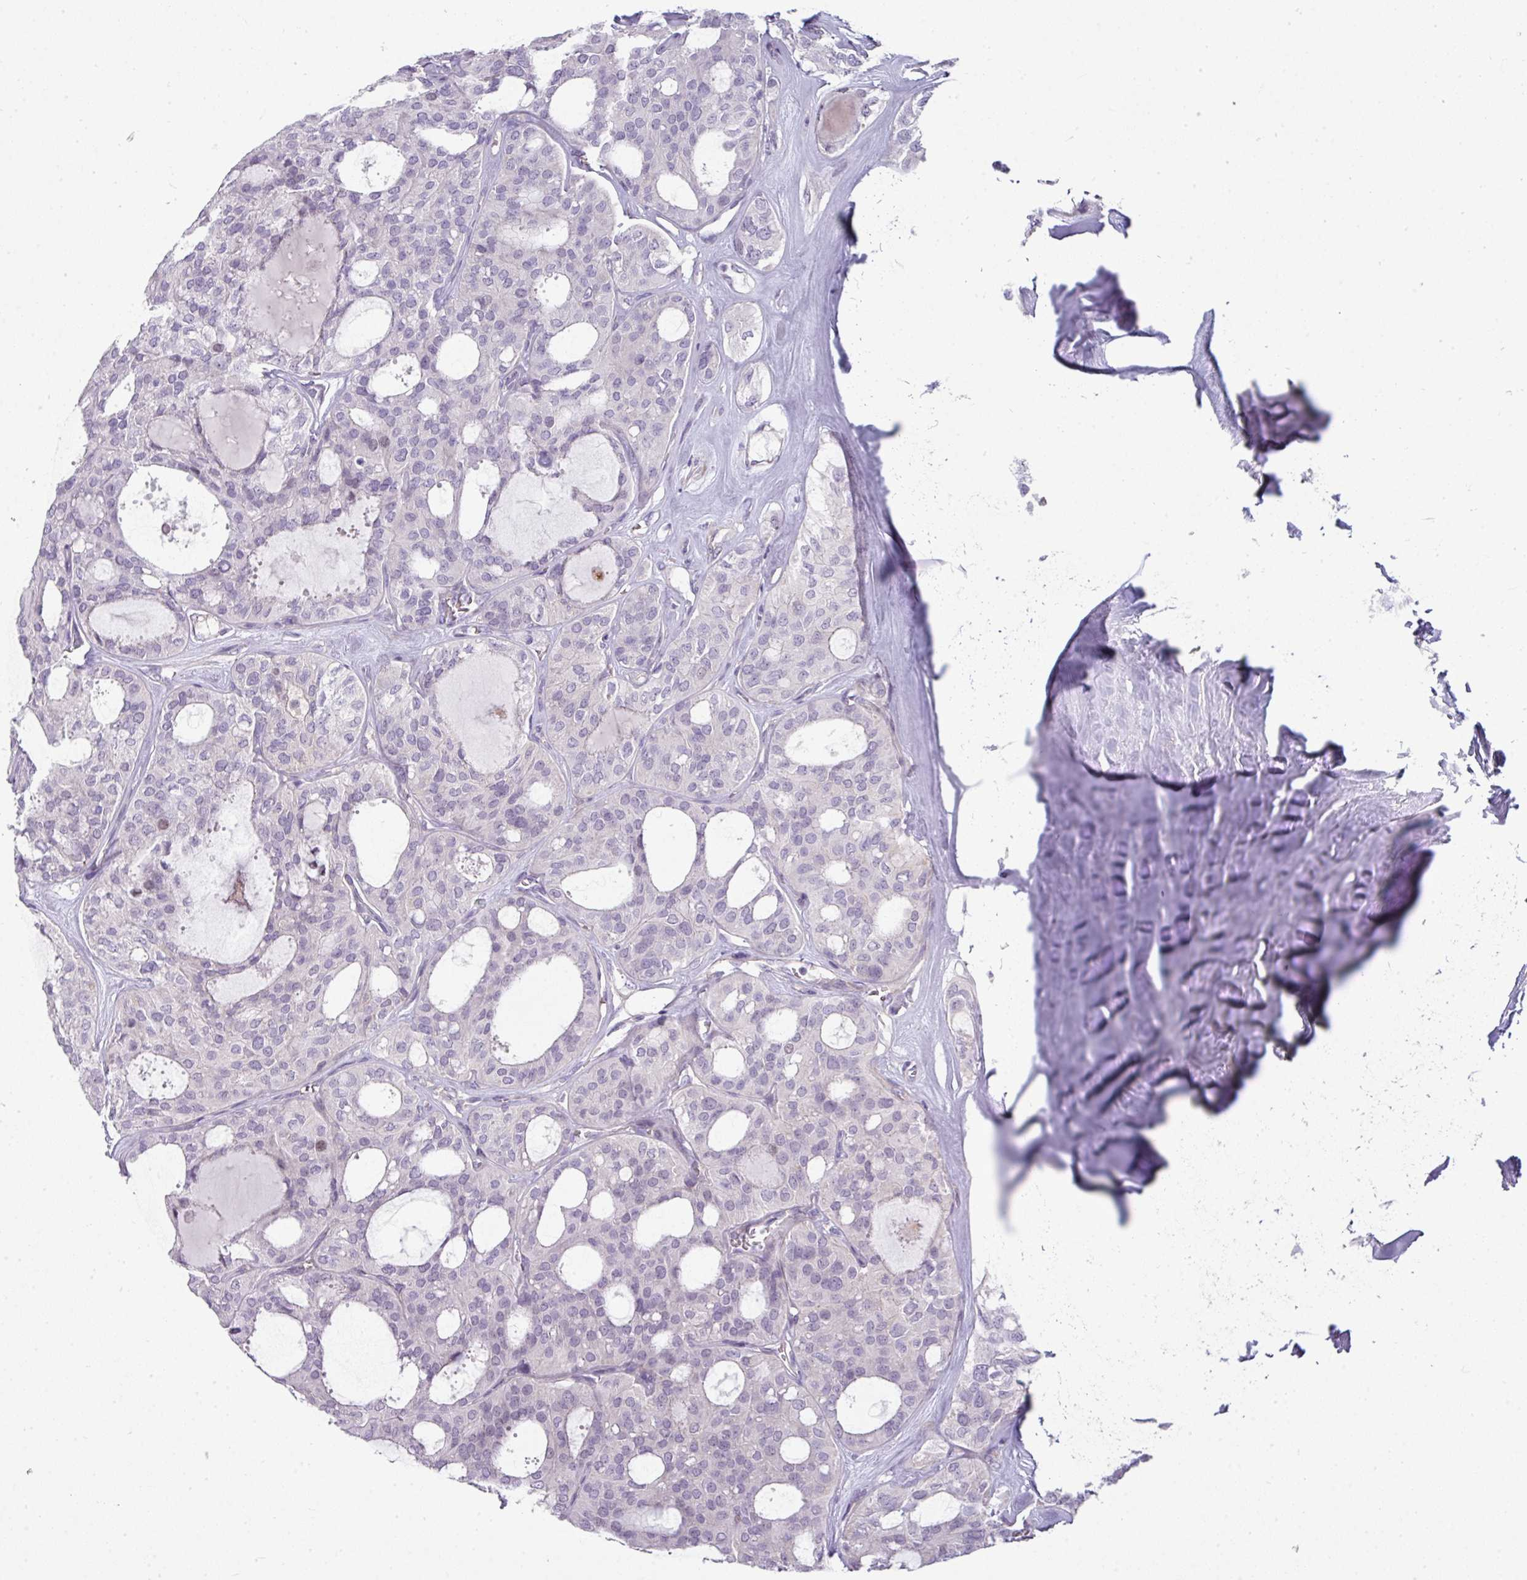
{"staining": {"intensity": "negative", "quantity": "none", "location": "none"}, "tissue": "thyroid cancer", "cell_type": "Tumor cells", "image_type": "cancer", "snomed": [{"axis": "morphology", "description": "Follicular adenoma carcinoma, NOS"}, {"axis": "topography", "description": "Thyroid gland"}], "caption": "Immunohistochemistry (IHC) photomicrograph of neoplastic tissue: human follicular adenoma carcinoma (thyroid) stained with DAB displays no significant protein expression in tumor cells. The staining is performed using DAB brown chromogen with nuclei counter-stained in using hematoxylin.", "gene": "STAT5A", "patient": {"sex": "male", "age": 75}}